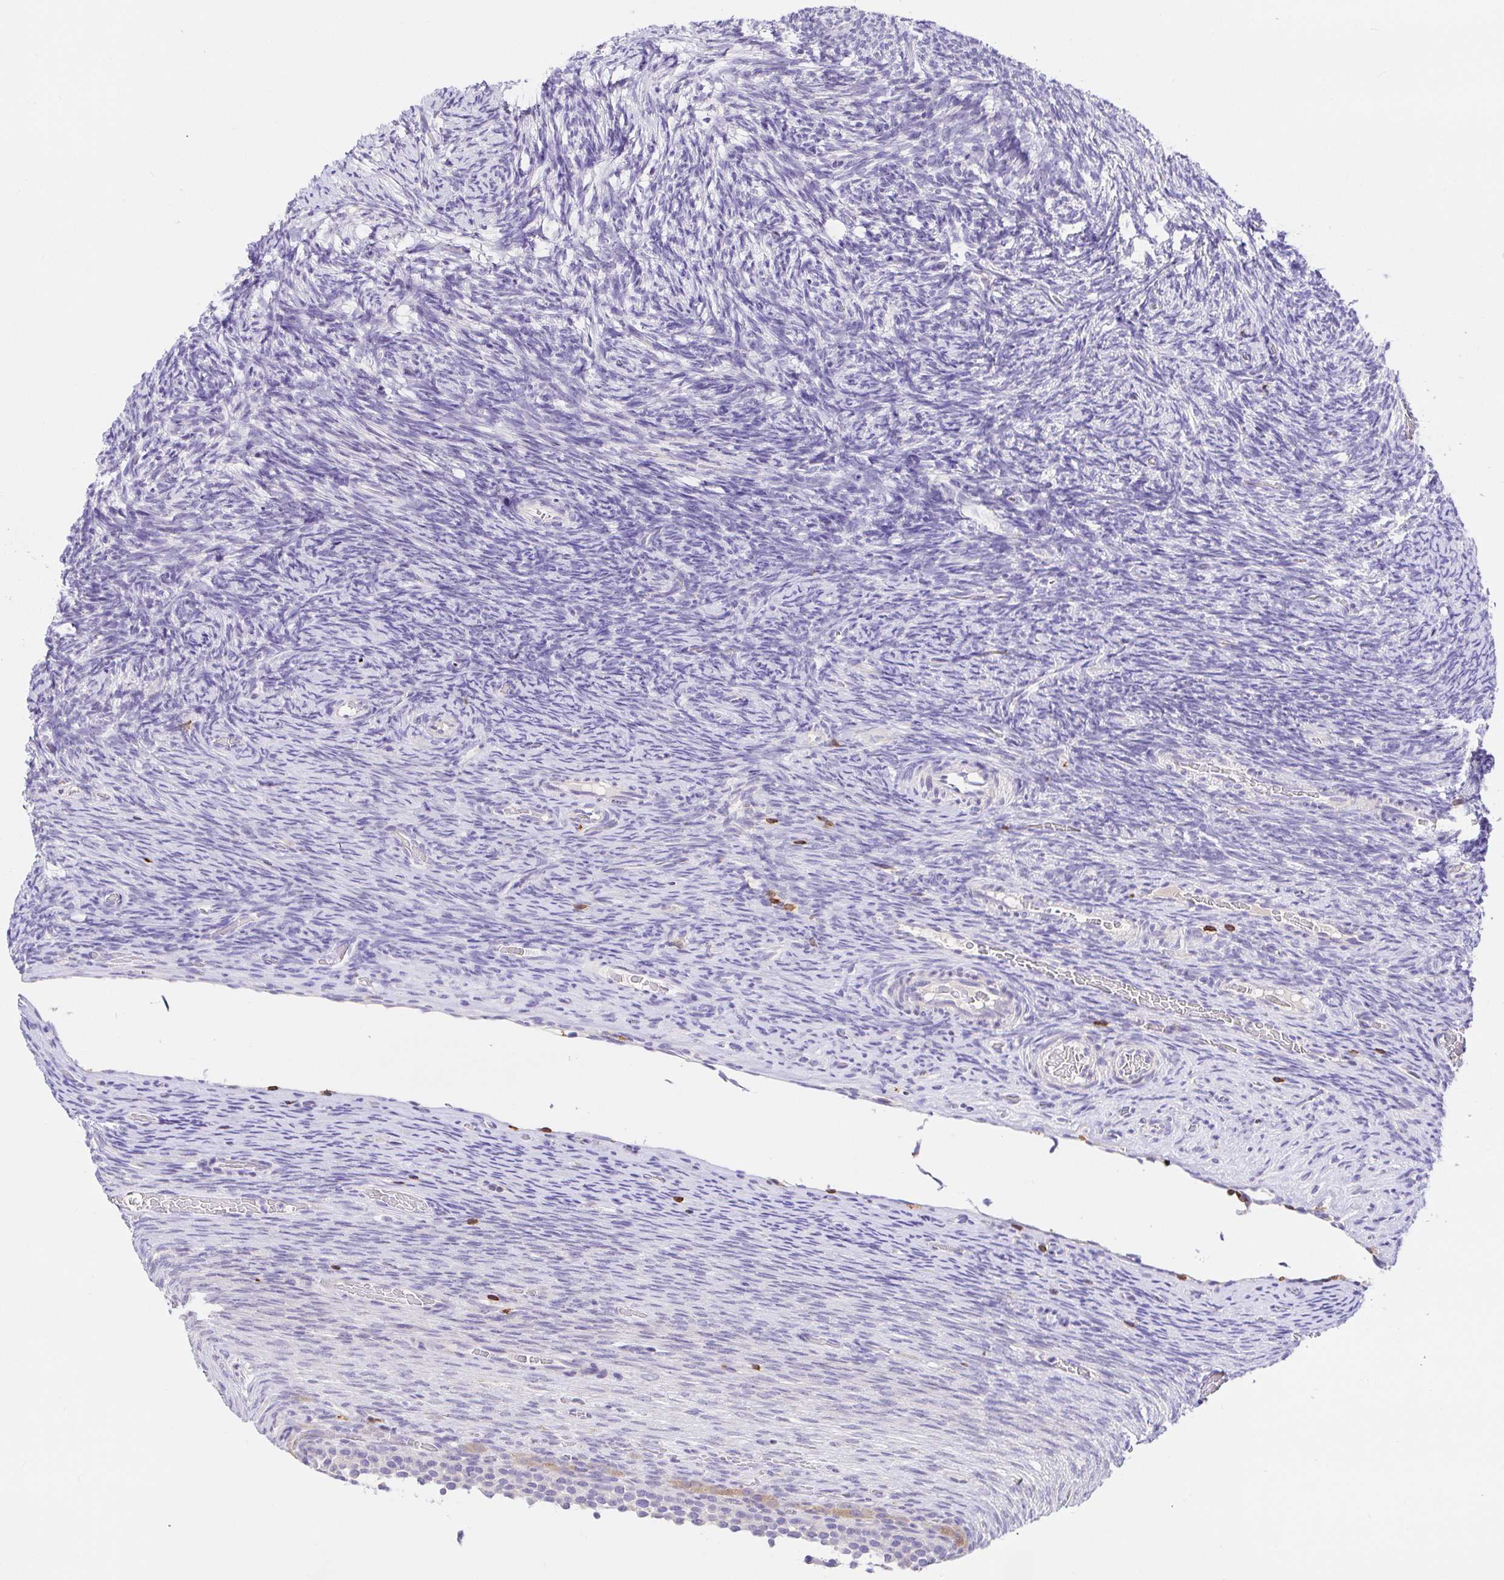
{"staining": {"intensity": "negative", "quantity": "none", "location": "none"}, "tissue": "ovary", "cell_type": "Ovarian stroma cells", "image_type": "normal", "snomed": [{"axis": "morphology", "description": "Normal tissue, NOS"}, {"axis": "topography", "description": "Ovary"}], "caption": "Immunohistochemistry histopathology image of normal ovary: ovary stained with DAB demonstrates no significant protein staining in ovarian stroma cells. The staining was performed using DAB to visualize the protein expression in brown, while the nuclei were stained in blue with hematoxylin (Magnification: 20x).", "gene": "SKAP1", "patient": {"sex": "female", "age": 34}}